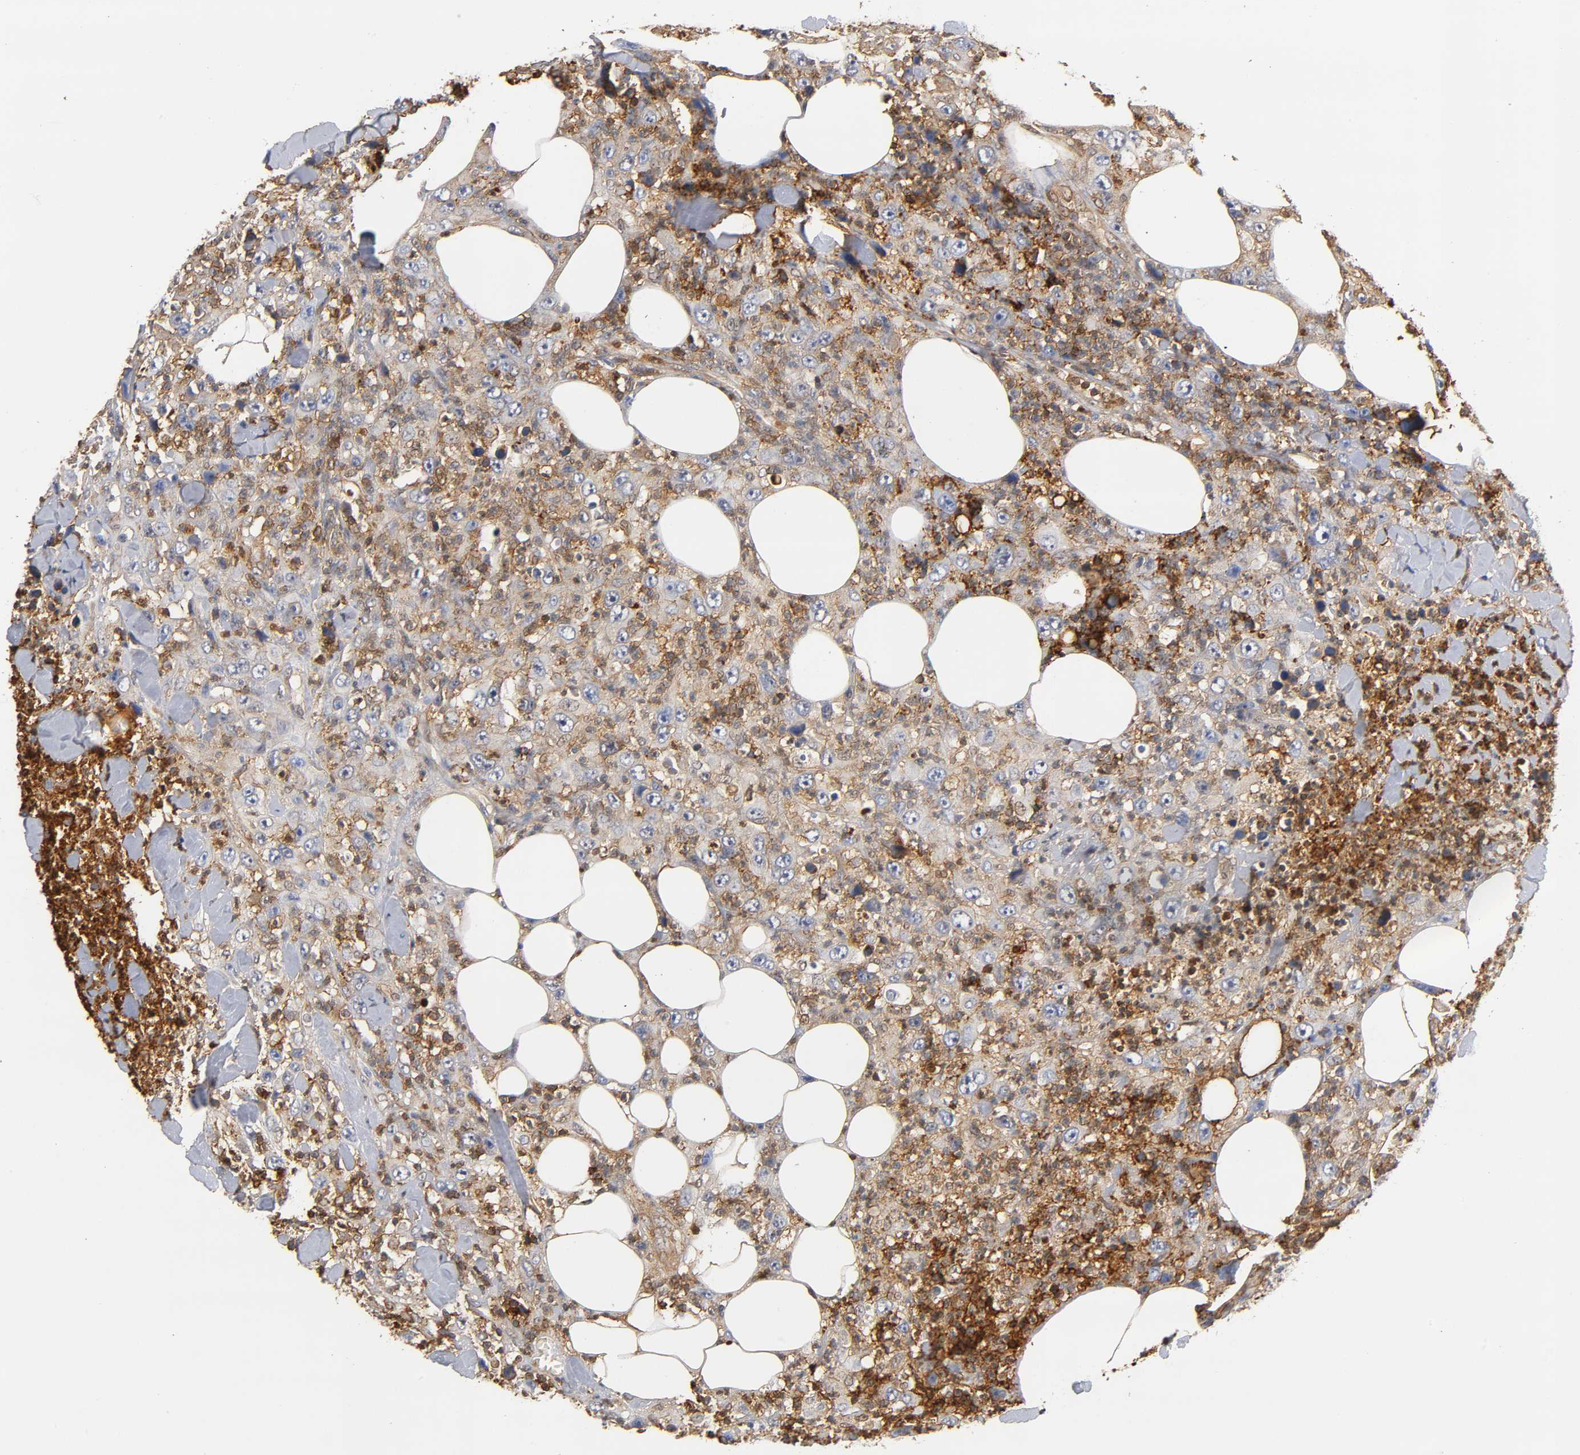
{"staining": {"intensity": "moderate", "quantity": ">75%", "location": "cytoplasmic/membranous,nuclear"}, "tissue": "thyroid cancer", "cell_type": "Tumor cells", "image_type": "cancer", "snomed": [{"axis": "morphology", "description": "Carcinoma, NOS"}, {"axis": "topography", "description": "Thyroid gland"}], "caption": "Immunohistochemical staining of thyroid cancer exhibits moderate cytoplasmic/membranous and nuclear protein expression in about >75% of tumor cells.", "gene": "ANXA11", "patient": {"sex": "female", "age": 77}}